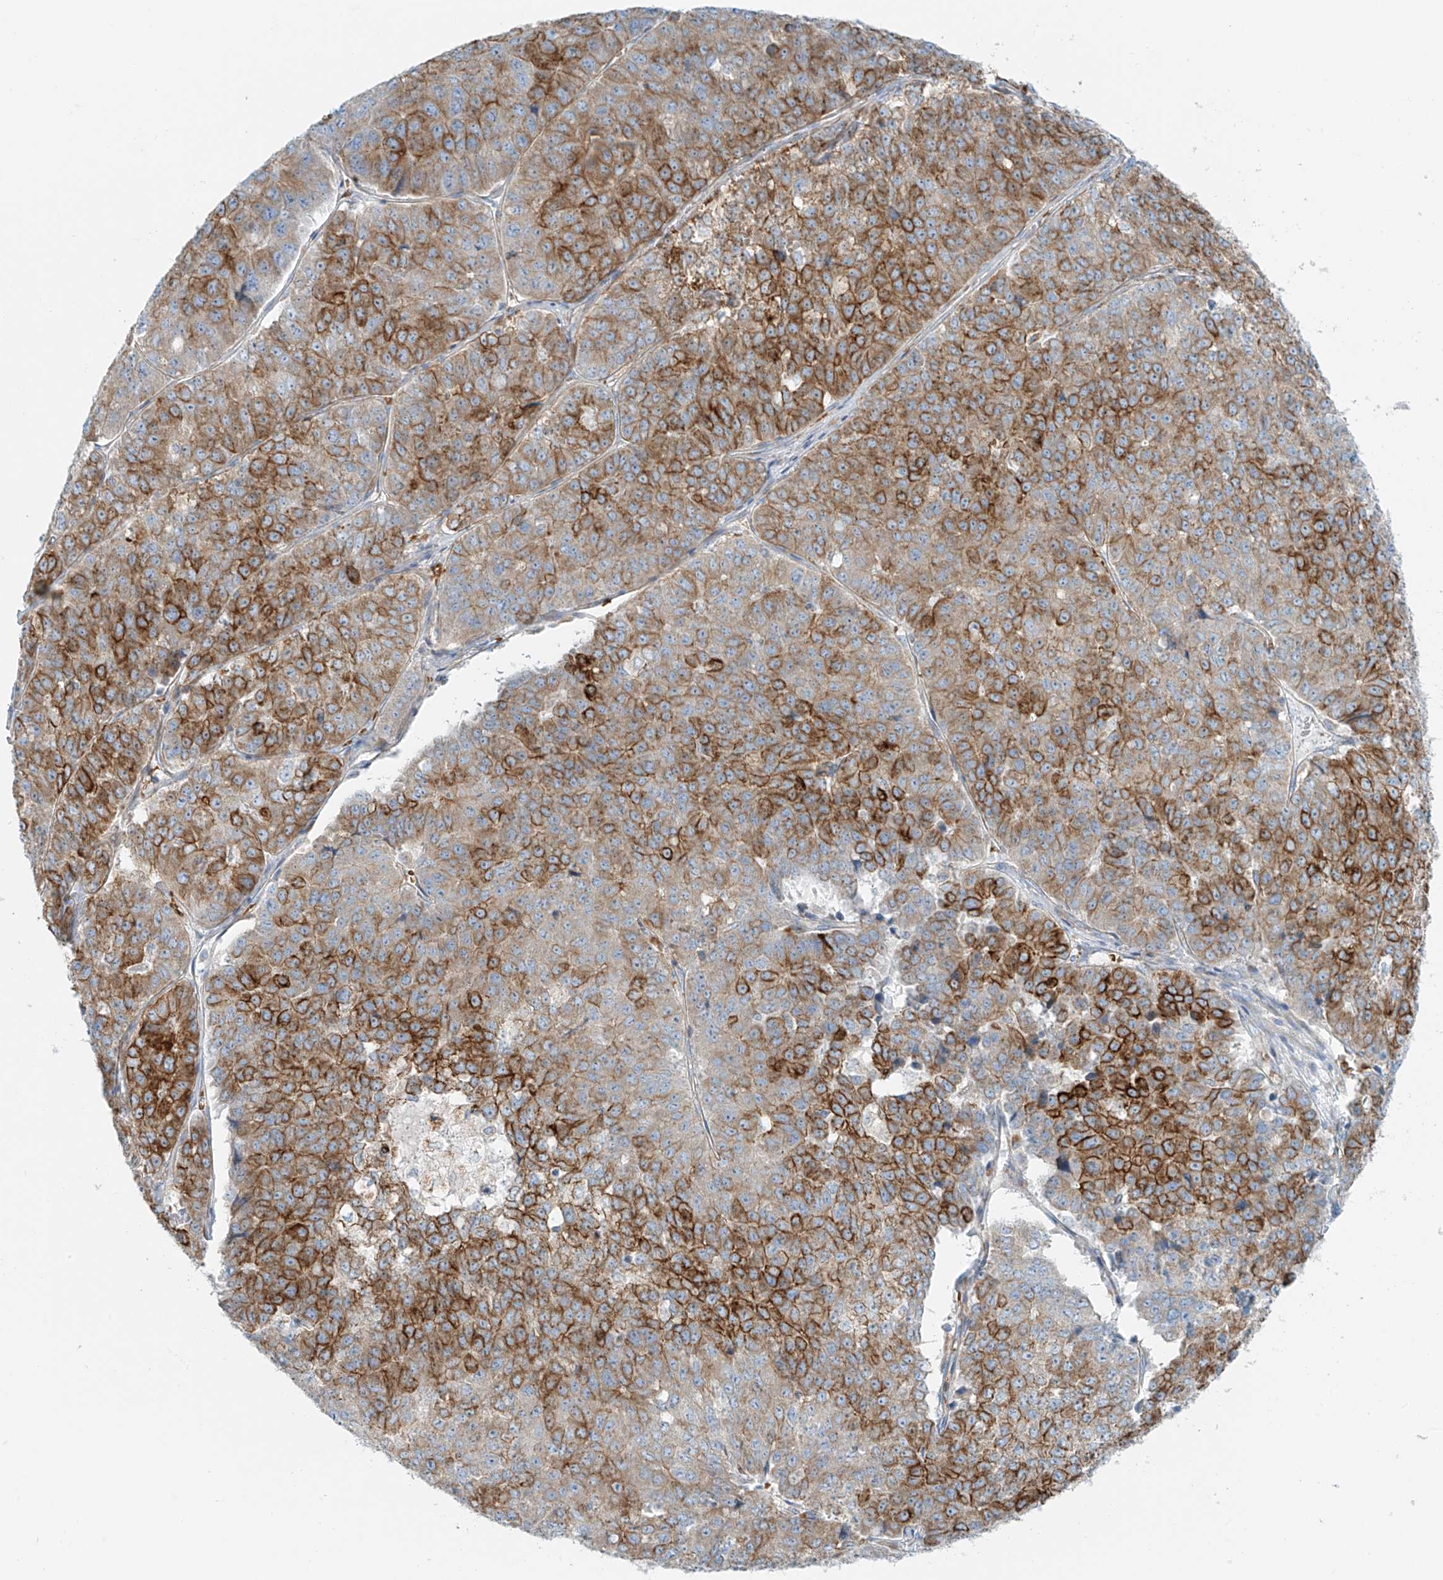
{"staining": {"intensity": "strong", "quantity": "25%-75%", "location": "cytoplasmic/membranous"}, "tissue": "pancreatic cancer", "cell_type": "Tumor cells", "image_type": "cancer", "snomed": [{"axis": "morphology", "description": "Adenocarcinoma, NOS"}, {"axis": "topography", "description": "Pancreas"}], "caption": "The micrograph shows staining of pancreatic adenocarcinoma, revealing strong cytoplasmic/membranous protein expression (brown color) within tumor cells.", "gene": "EIPR1", "patient": {"sex": "male", "age": 50}}